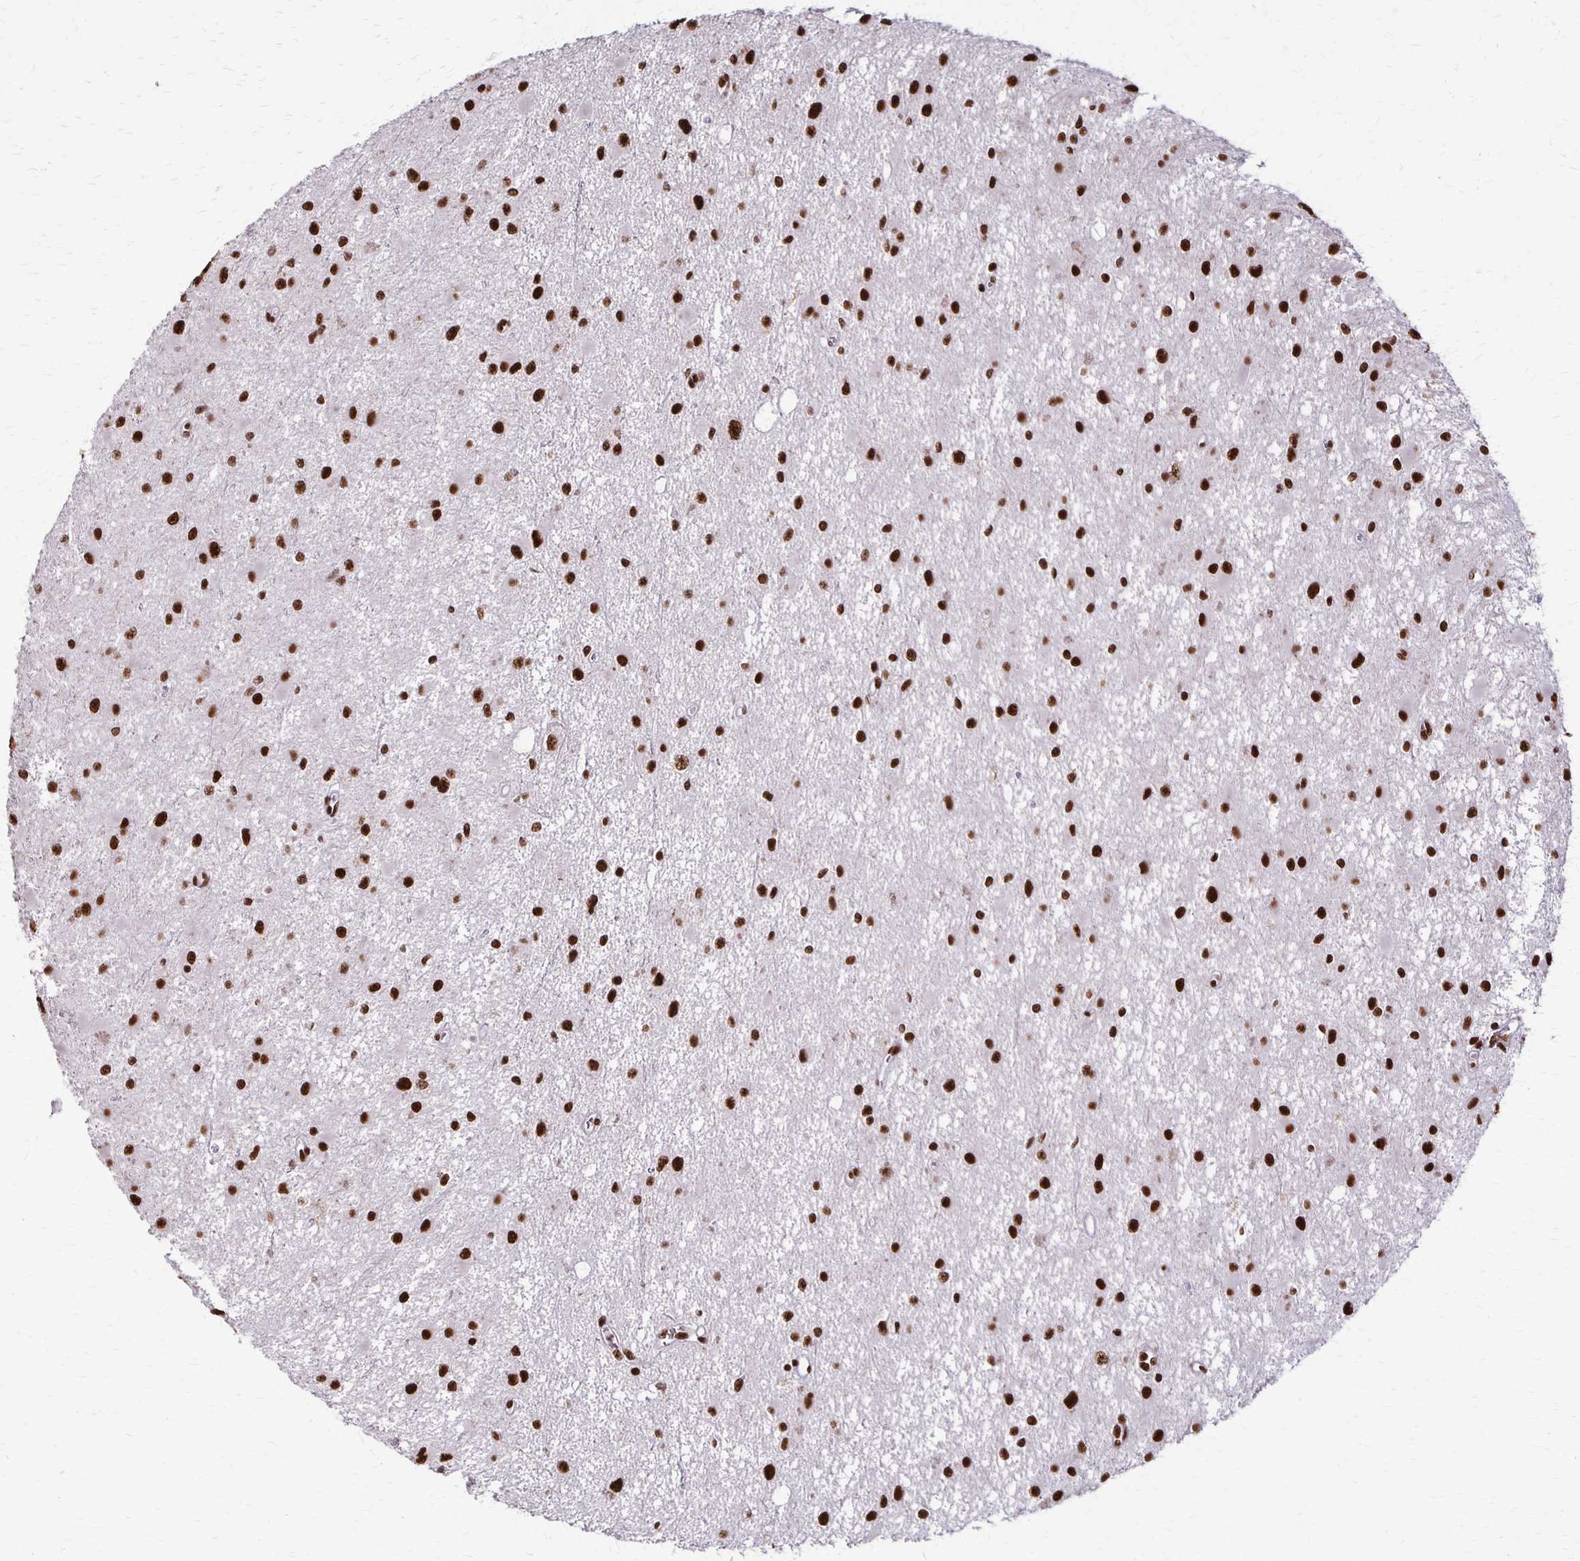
{"staining": {"intensity": "strong", "quantity": ">75%", "location": "nuclear"}, "tissue": "glioma", "cell_type": "Tumor cells", "image_type": "cancer", "snomed": [{"axis": "morphology", "description": "Glioma, malignant, High grade"}, {"axis": "topography", "description": "Brain"}], "caption": "A photomicrograph of malignant high-grade glioma stained for a protein displays strong nuclear brown staining in tumor cells.", "gene": "XRCC6", "patient": {"sex": "male", "age": 54}}